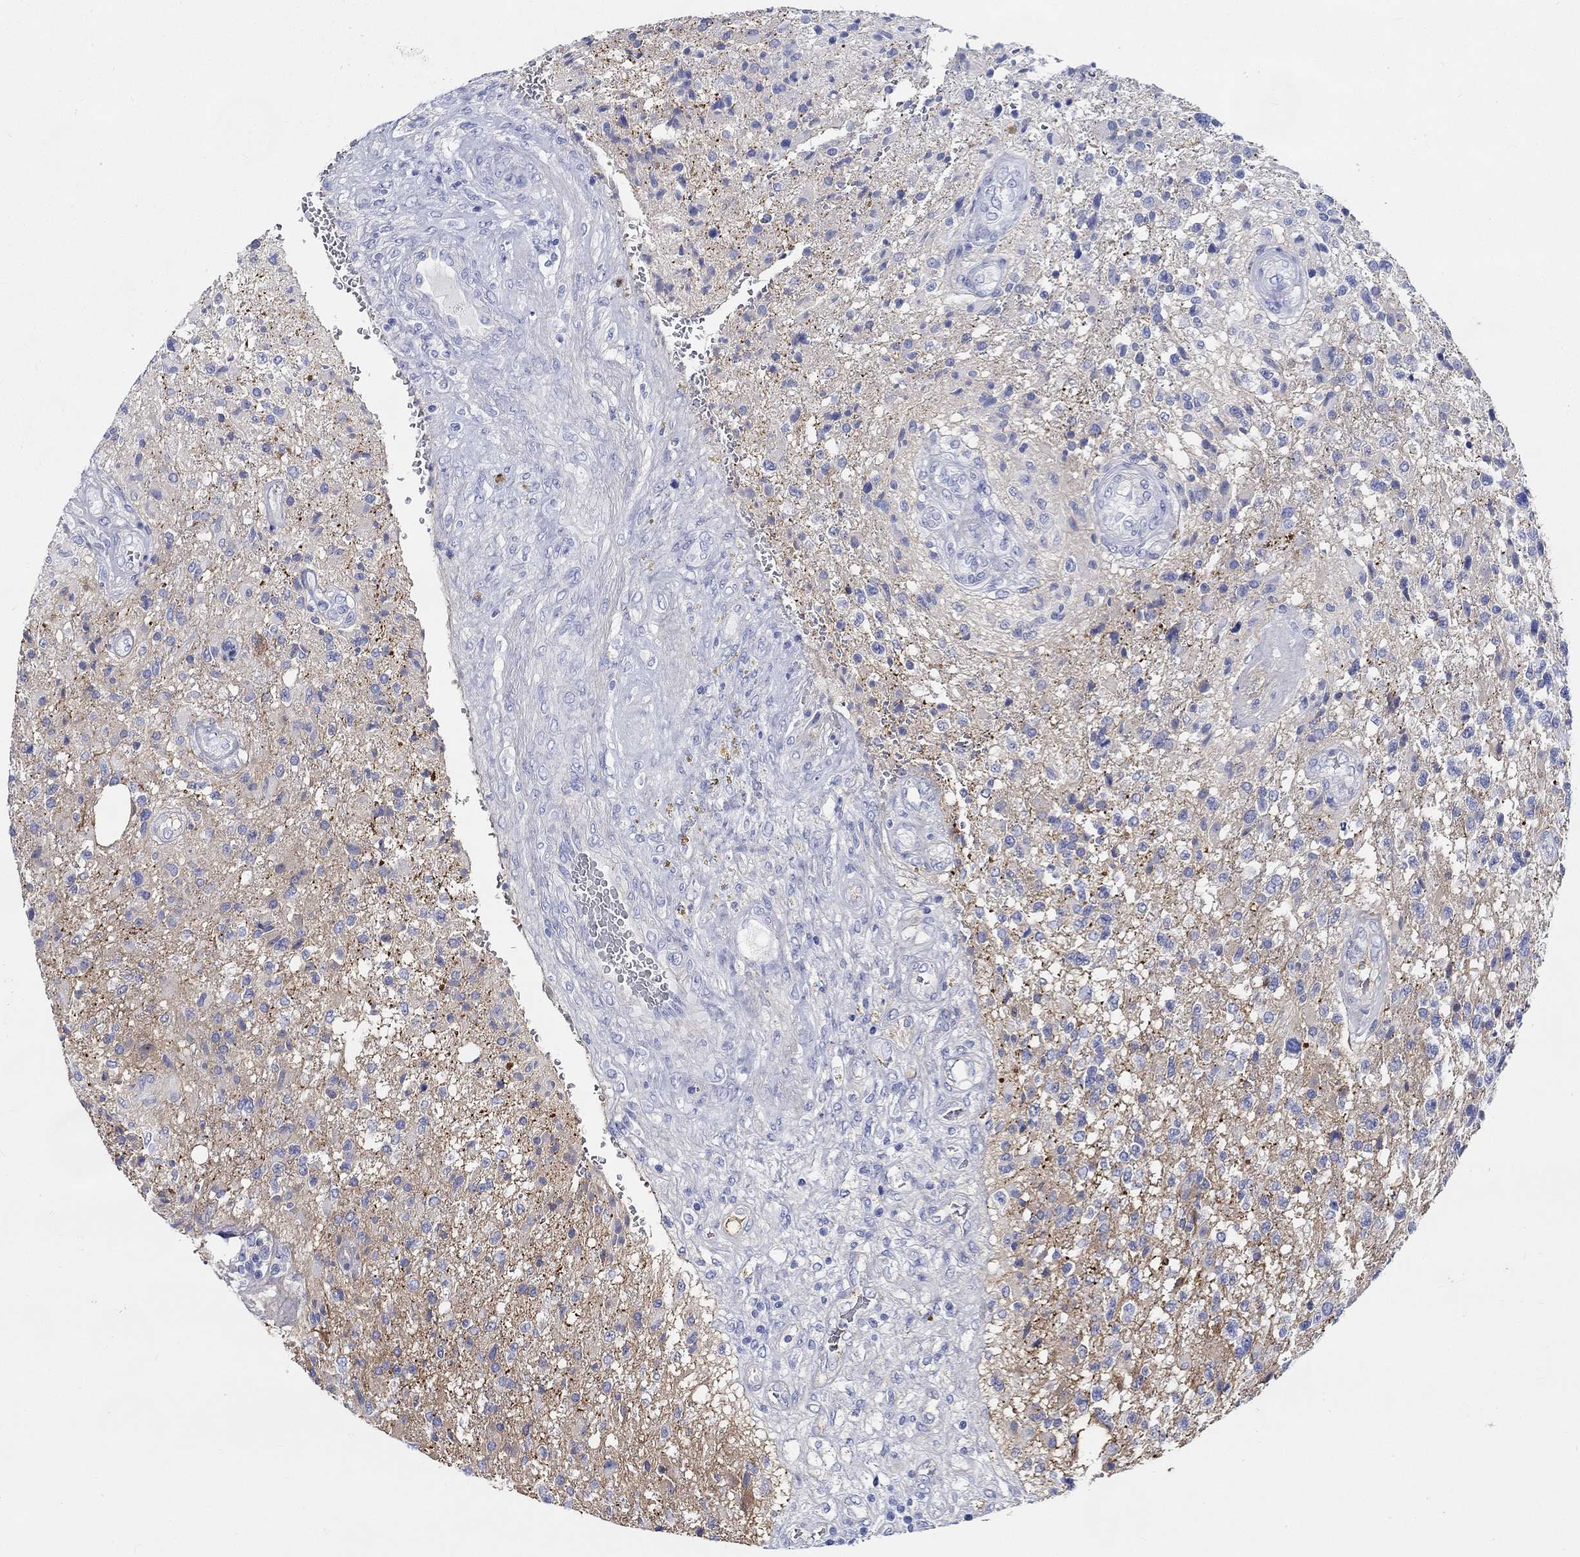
{"staining": {"intensity": "strong", "quantity": "<25%", "location": "cytoplasmic/membranous"}, "tissue": "glioma", "cell_type": "Tumor cells", "image_type": "cancer", "snomed": [{"axis": "morphology", "description": "Glioma, malignant, High grade"}, {"axis": "topography", "description": "Brain"}], "caption": "Glioma stained with DAB immunohistochemistry shows medium levels of strong cytoplasmic/membranous staining in approximately <25% of tumor cells.", "gene": "FBXO2", "patient": {"sex": "male", "age": 56}}